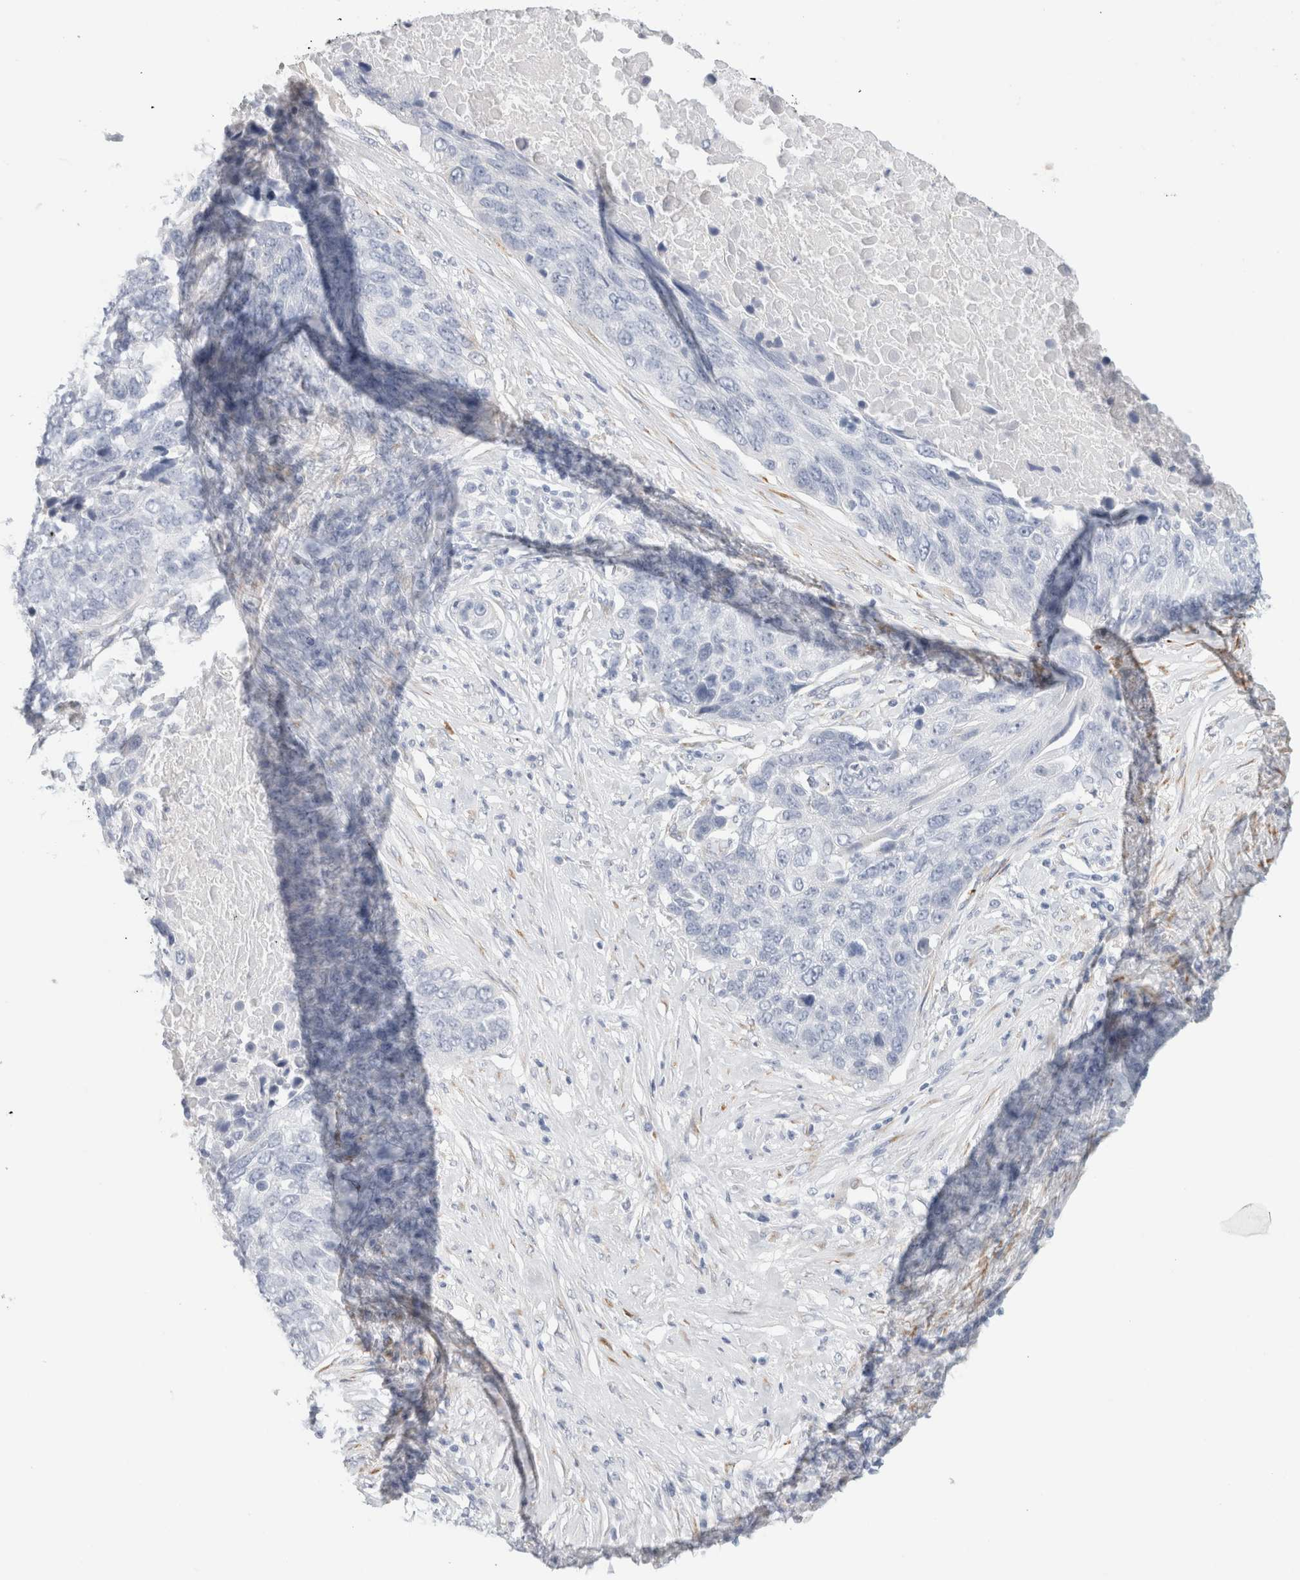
{"staining": {"intensity": "negative", "quantity": "none", "location": "none"}, "tissue": "lung cancer", "cell_type": "Tumor cells", "image_type": "cancer", "snomed": [{"axis": "morphology", "description": "Squamous cell carcinoma, NOS"}, {"axis": "topography", "description": "Lung"}], "caption": "High power microscopy histopathology image of an IHC image of lung cancer, revealing no significant expression in tumor cells.", "gene": "RTN4", "patient": {"sex": "male", "age": 66}}